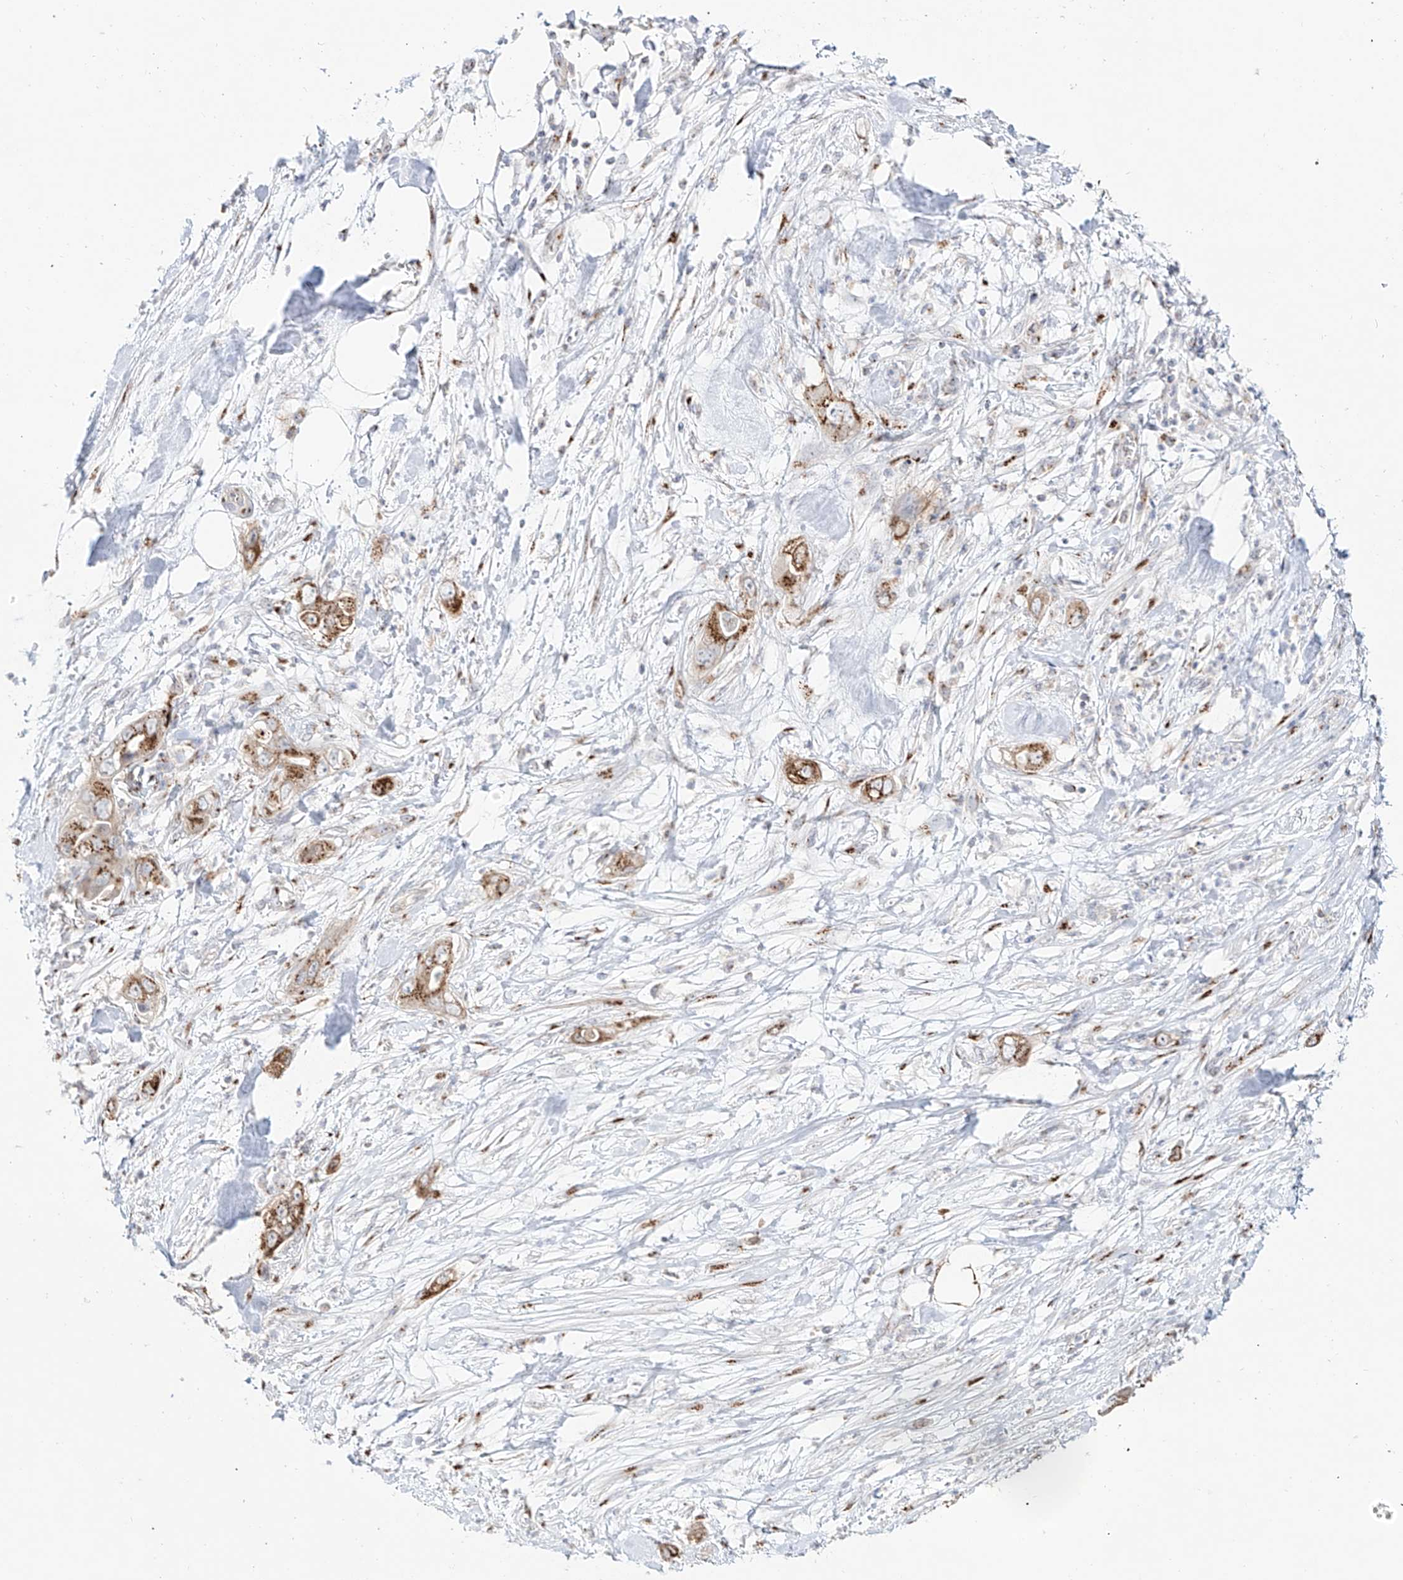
{"staining": {"intensity": "moderate", "quantity": ">75%", "location": "cytoplasmic/membranous"}, "tissue": "pancreatic cancer", "cell_type": "Tumor cells", "image_type": "cancer", "snomed": [{"axis": "morphology", "description": "Adenocarcinoma, NOS"}, {"axis": "topography", "description": "Pancreas"}], "caption": "Moderate cytoplasmic/membranous protein expression is identified in about >75% of tumor cells in pancreatic cancer (adenocarcinoma).", "gene": "BSDC1", "patient": {"sex": "female", "age": 78}}